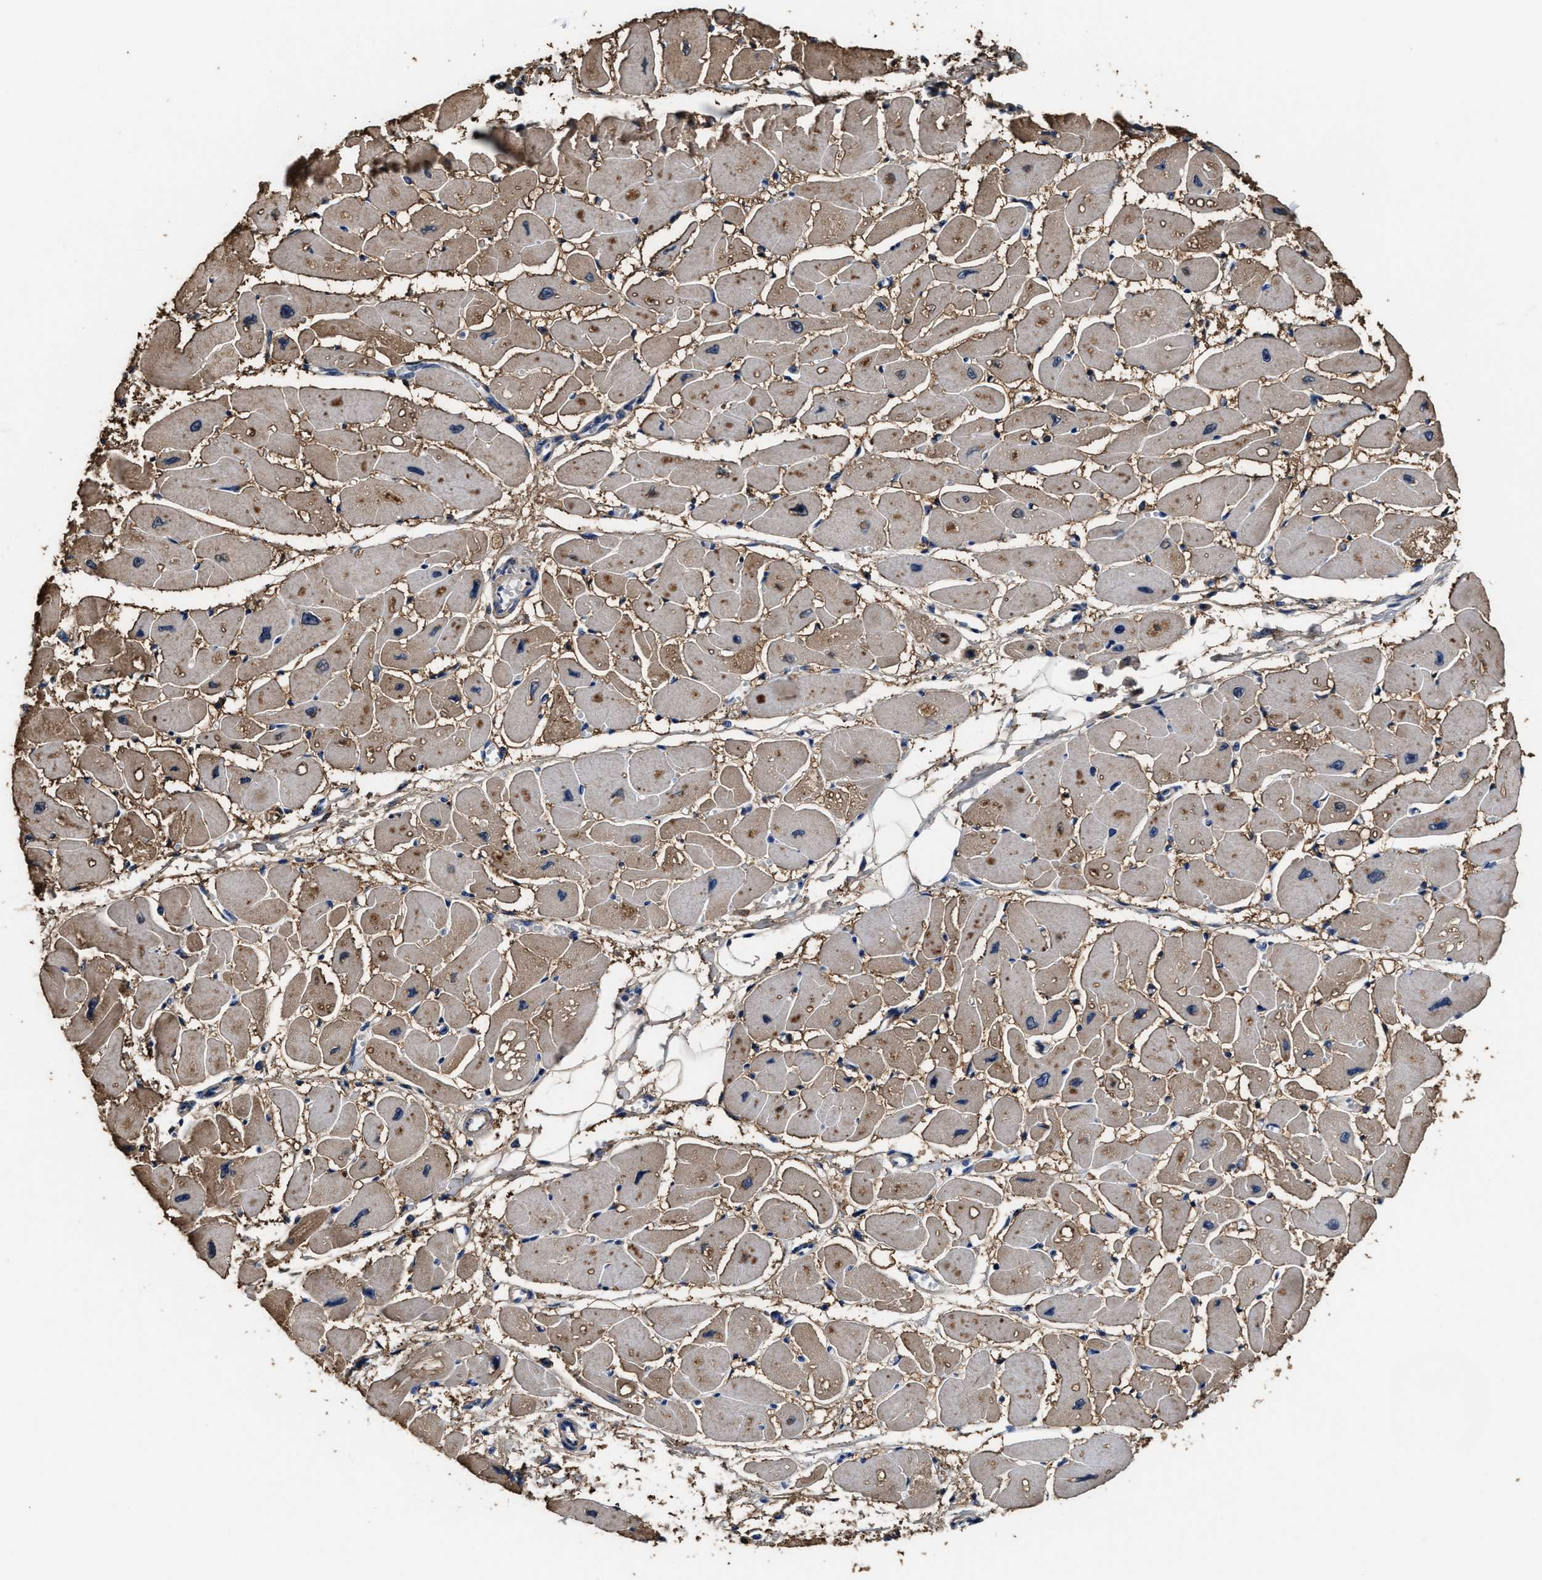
{"staining": {"intensity": "moderate", "quantity": ">75%", "location": "cytoplasmic/membranous"}, "tissue": "heart muscle", "cell_type": "Cardiomyocytes", "image_type": "normal", "snomed": [{"axis": "morphology", "description": "Normal tissue, NOS"}, {"axis": "topography", "description": "Heart"}], "caption": "Protein positivity by IHC demonstrates moderate cytoplasmic/membranous expression in about >75% of cardiomyocytes in unremarkable heart muscle. The staining was performed using DAB (3,3'-diaminobenzidine), with brown indicating positive protein expression. Nuclei are stained blue with hematoxylin.", "gene": "TMEM30A", "patient": {"sex": "female", "age": 54}}